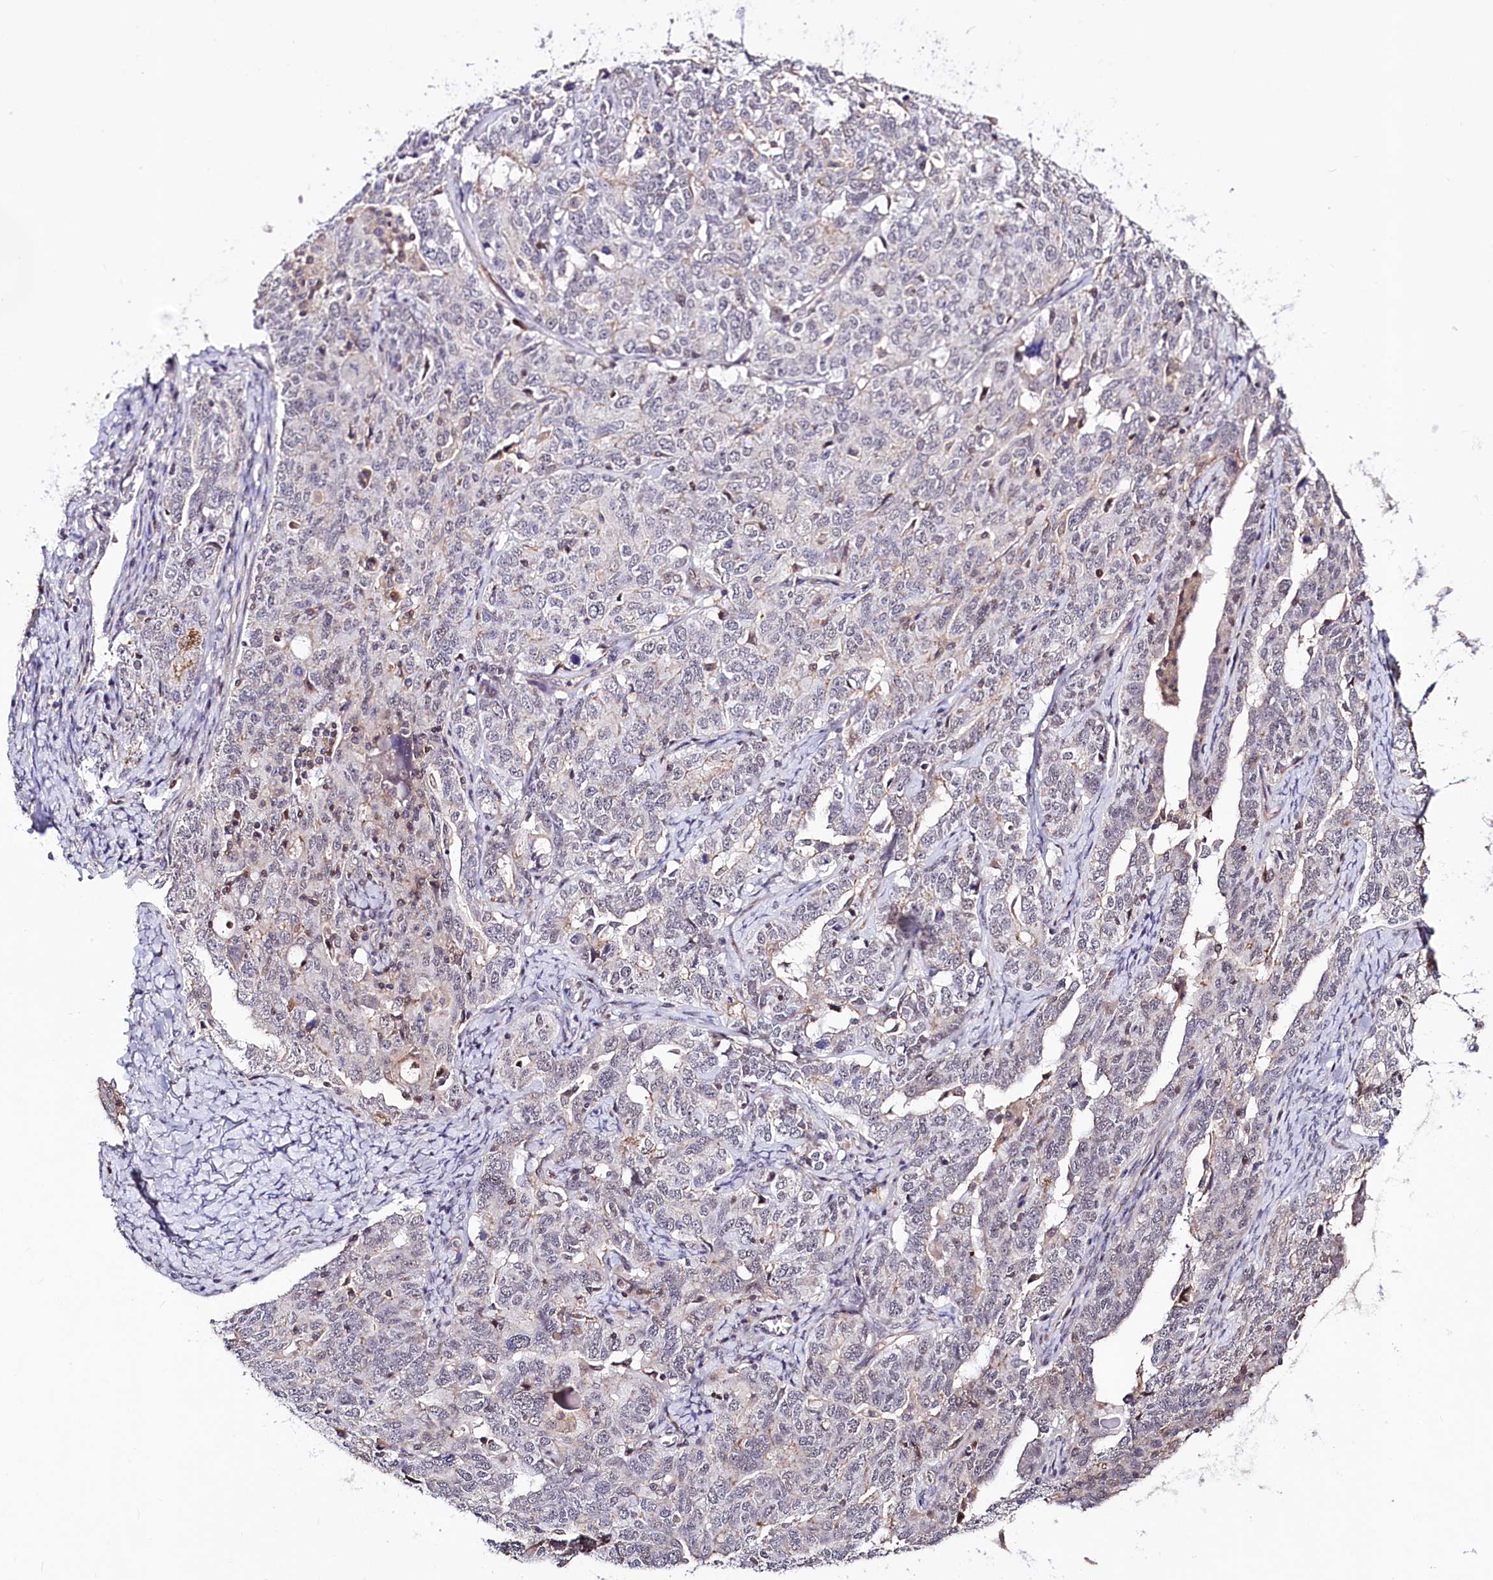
{"staining": {"intensity": "weak", "quantity": "<25%", "location": "cytoplasmic/membranous"}, "tissue": "ovarian cancer", "cell_type": "Tumor cells", "image_type": "cancer", "snomed": [{"axis": "morphology", "description": "Carcinoma, endometroid"}, {"axis": "topography", "description": "Ovary"}], "caption": "Tumor cells are negative for brown protein staining in endometroid carcinoma (ovarian). (DAB (3,3'-diaminobenzidine) immunohistochemistry with hematoxylin counter stain).", "gene": "TAFAZZIN", "patient": {"sex": "female", "age": 62}}